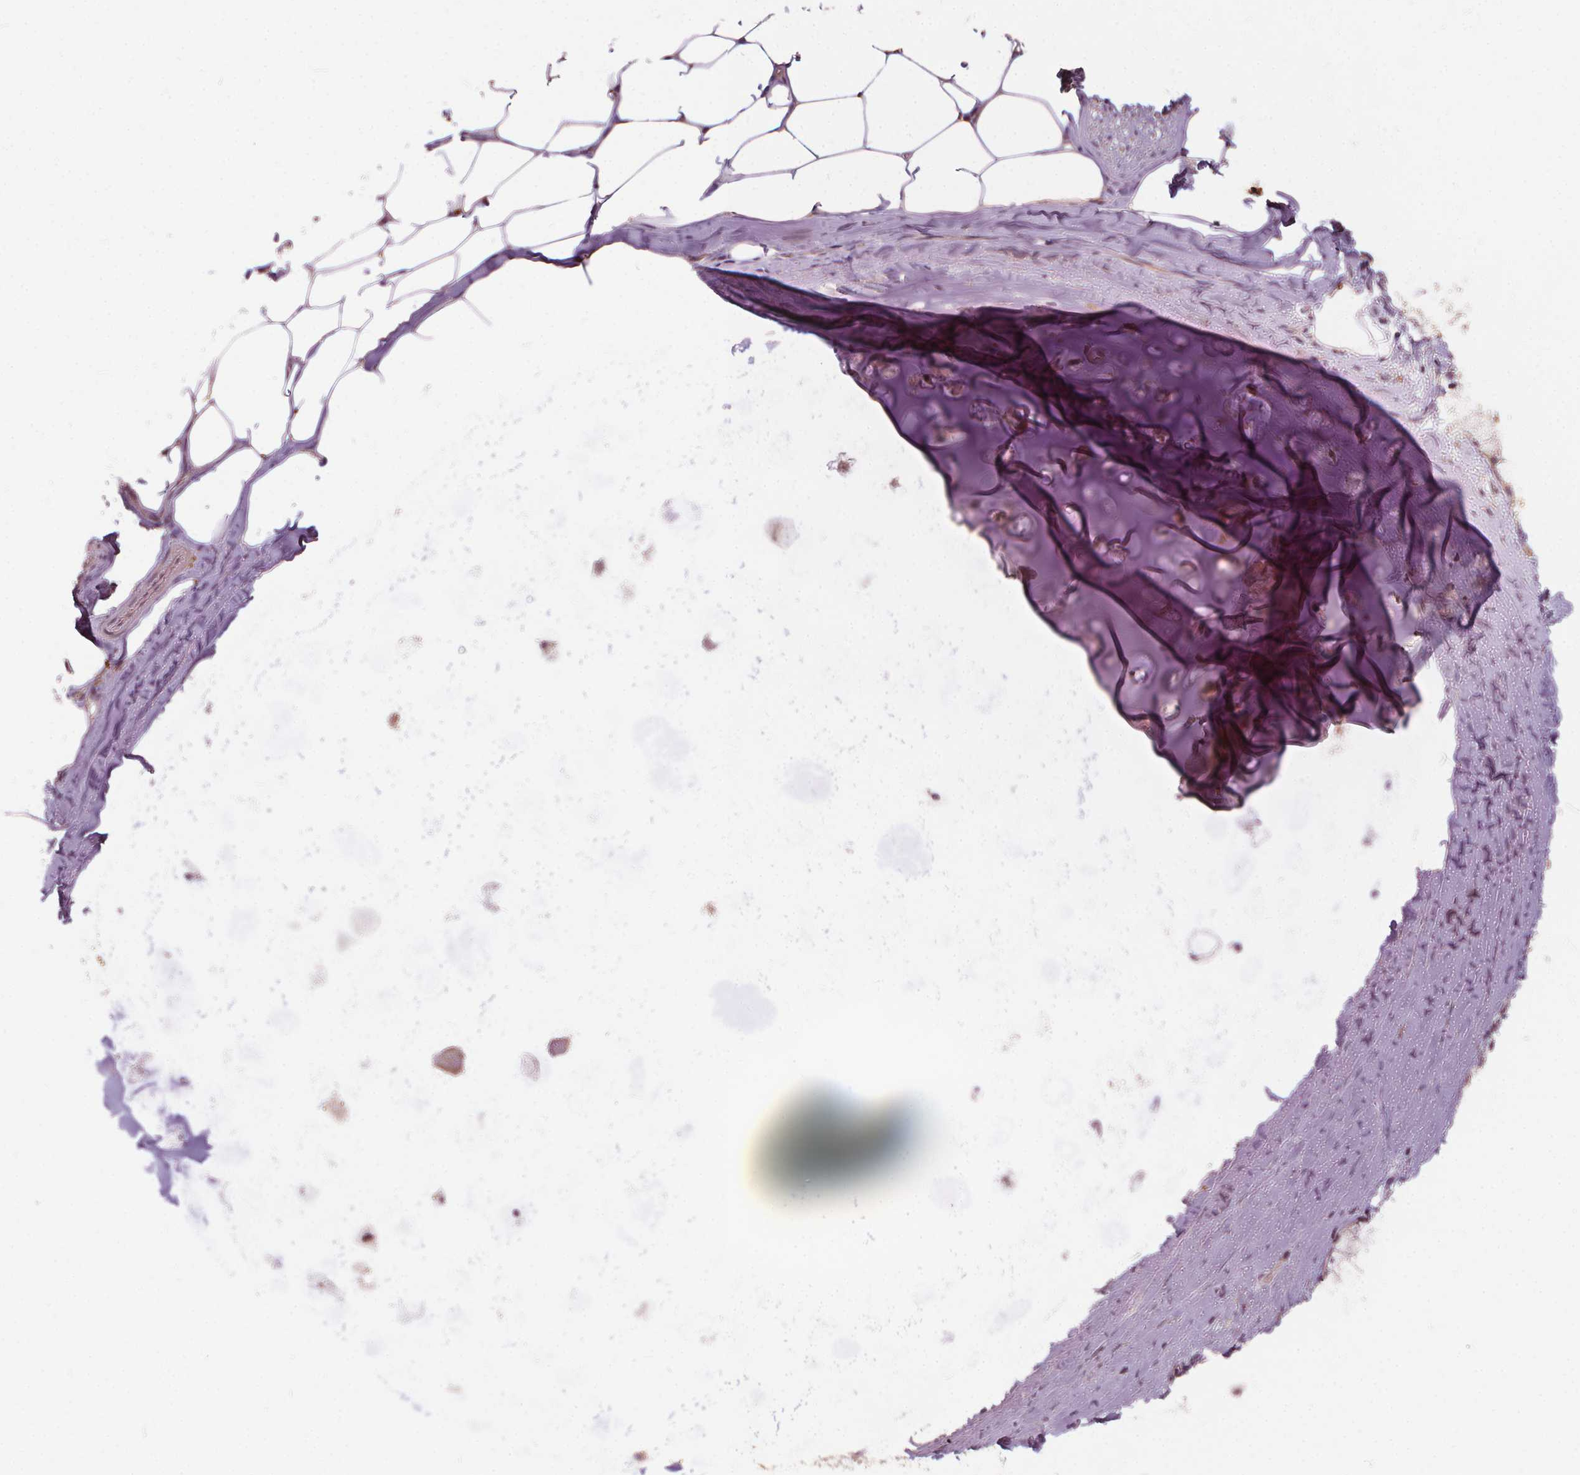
{"staining": {"intensity": "moderate", "quantity": "25%-75%", "location": "cytoplasmic/membranous"}, "tissue": "adipose tissue", "cell_type": "Adipocytes", "image_type": "normal", "snomed": [{"axis": "morphology", "description": "Normal tissue, NOS"}, {"axis": "topography", "description": "Bronchus"}, {"axis": "topography", "description": "Lung"}], "caption": "Moderate cytoplasmic/membranous expression is present in approximately 25%-75% of adipocytes in unremarkable adipose tissue. (DAB (3,3'-diaminobenzidine) IHC, brown staining for protein, blue staining for nuclei).", "gene": "IPO13", "patient": {"sex": "female", "age": 57}}